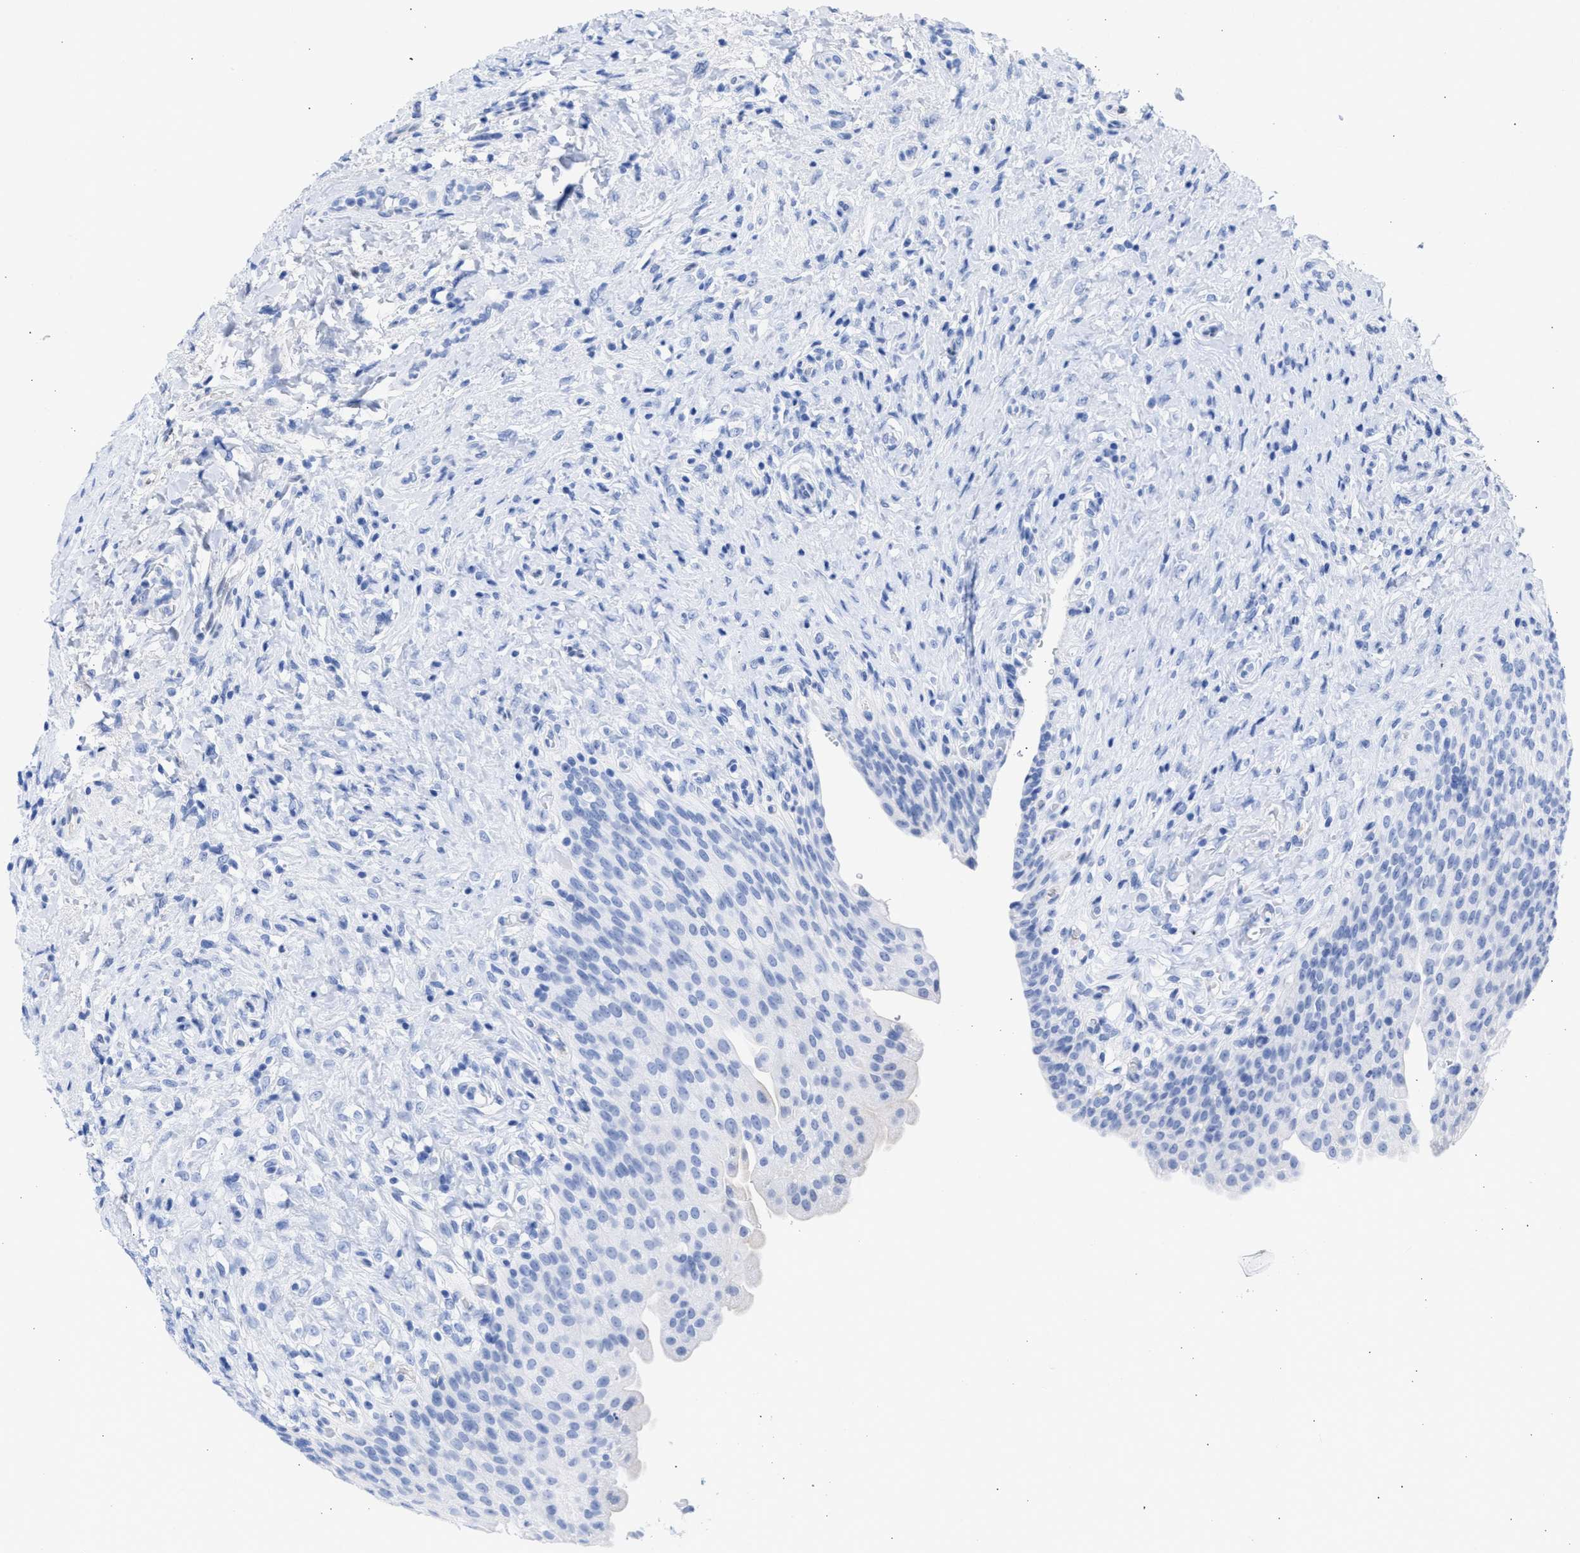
{"staining": {"intensity": "negative", "quantity": "none", "location": "none"}, "tissue": "urinary bladder", "cell_type": "Urothelial cells", "image_type": "normal", "snomed": [{"axis": "morphology", "description": "Urothelial carcinoma, High grade"}, {"axis": "topography", "description": "Urinary bladder"}], "caption": "This photomicrograph is of benign urinary bladder stained with immunohistochemistry to label a protein in brown with the nuclei are counter-stained blue. There is no staining in urothelial cells. (DAB (3,3'-diaminobenzidine) immunohistochemistry visualized using brightfield microscopy, high magnification).", "gene": "RSPH1", "patient": {"sex": "male", "age": 46}}